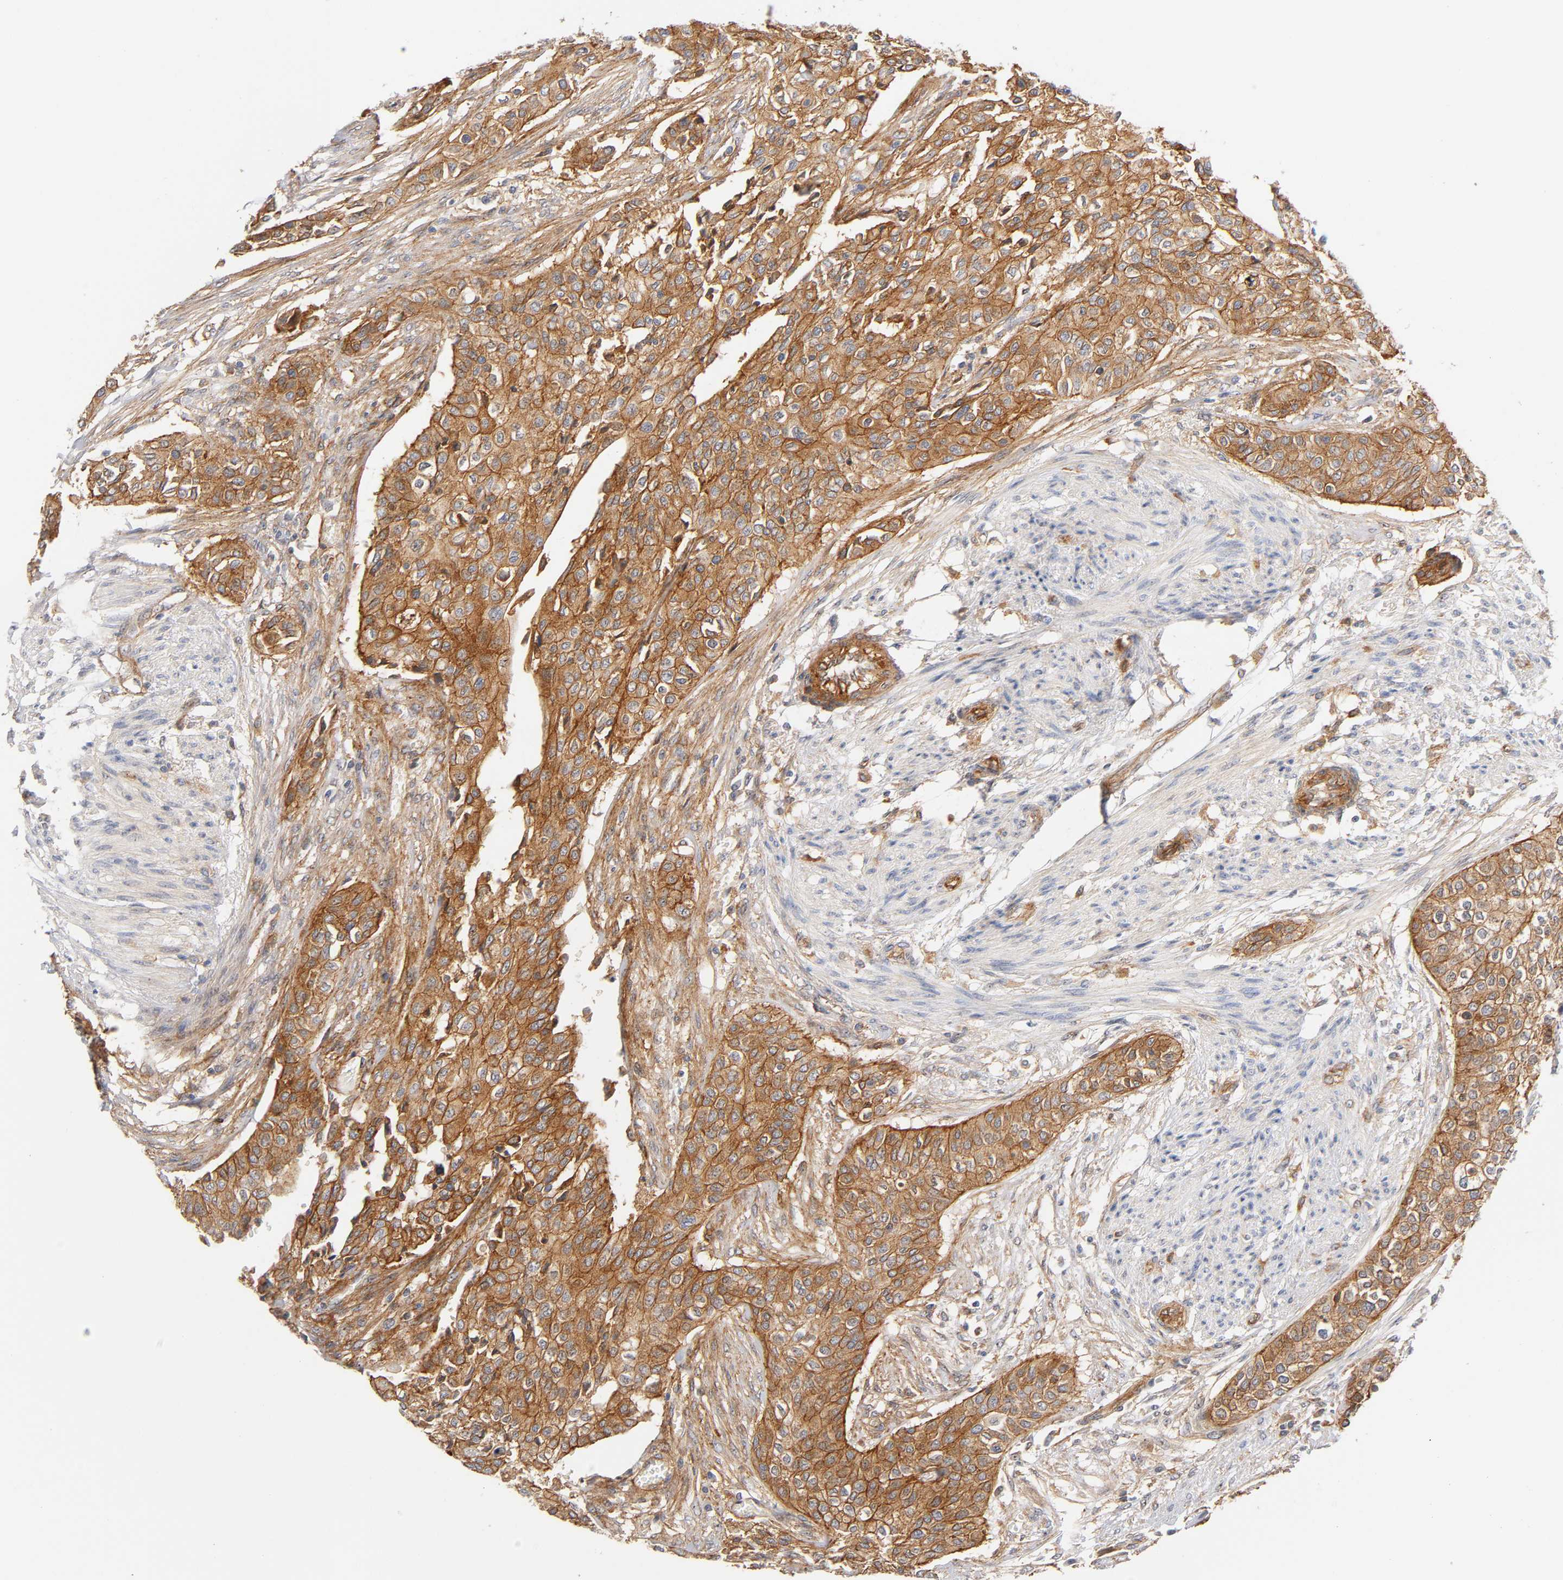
{"staining": {"intensity": "moderate", "quantity": ">75%", "location": "cytoplasmic/membranous"}, "tissue": "urothelial cancer", "cell_type": "Tumor cells", "image_type": "cancer", "snomed": [{"axis": "morphology", "description": "Urothelial carcinoma, High grade"}, {"axis": "topography", "description": "Urinary bladder"}], "caption": "Urothelial cancer was stained to show a protein in brown. There is medium levels of moderate cytoplasmic/membranous positivity in approximately >75% of tumor cells. (Brightfield microscopy of DAB IHC at high magnification).", "gene": "PLD1", "patient": {"sex": "male", "age": 74}}